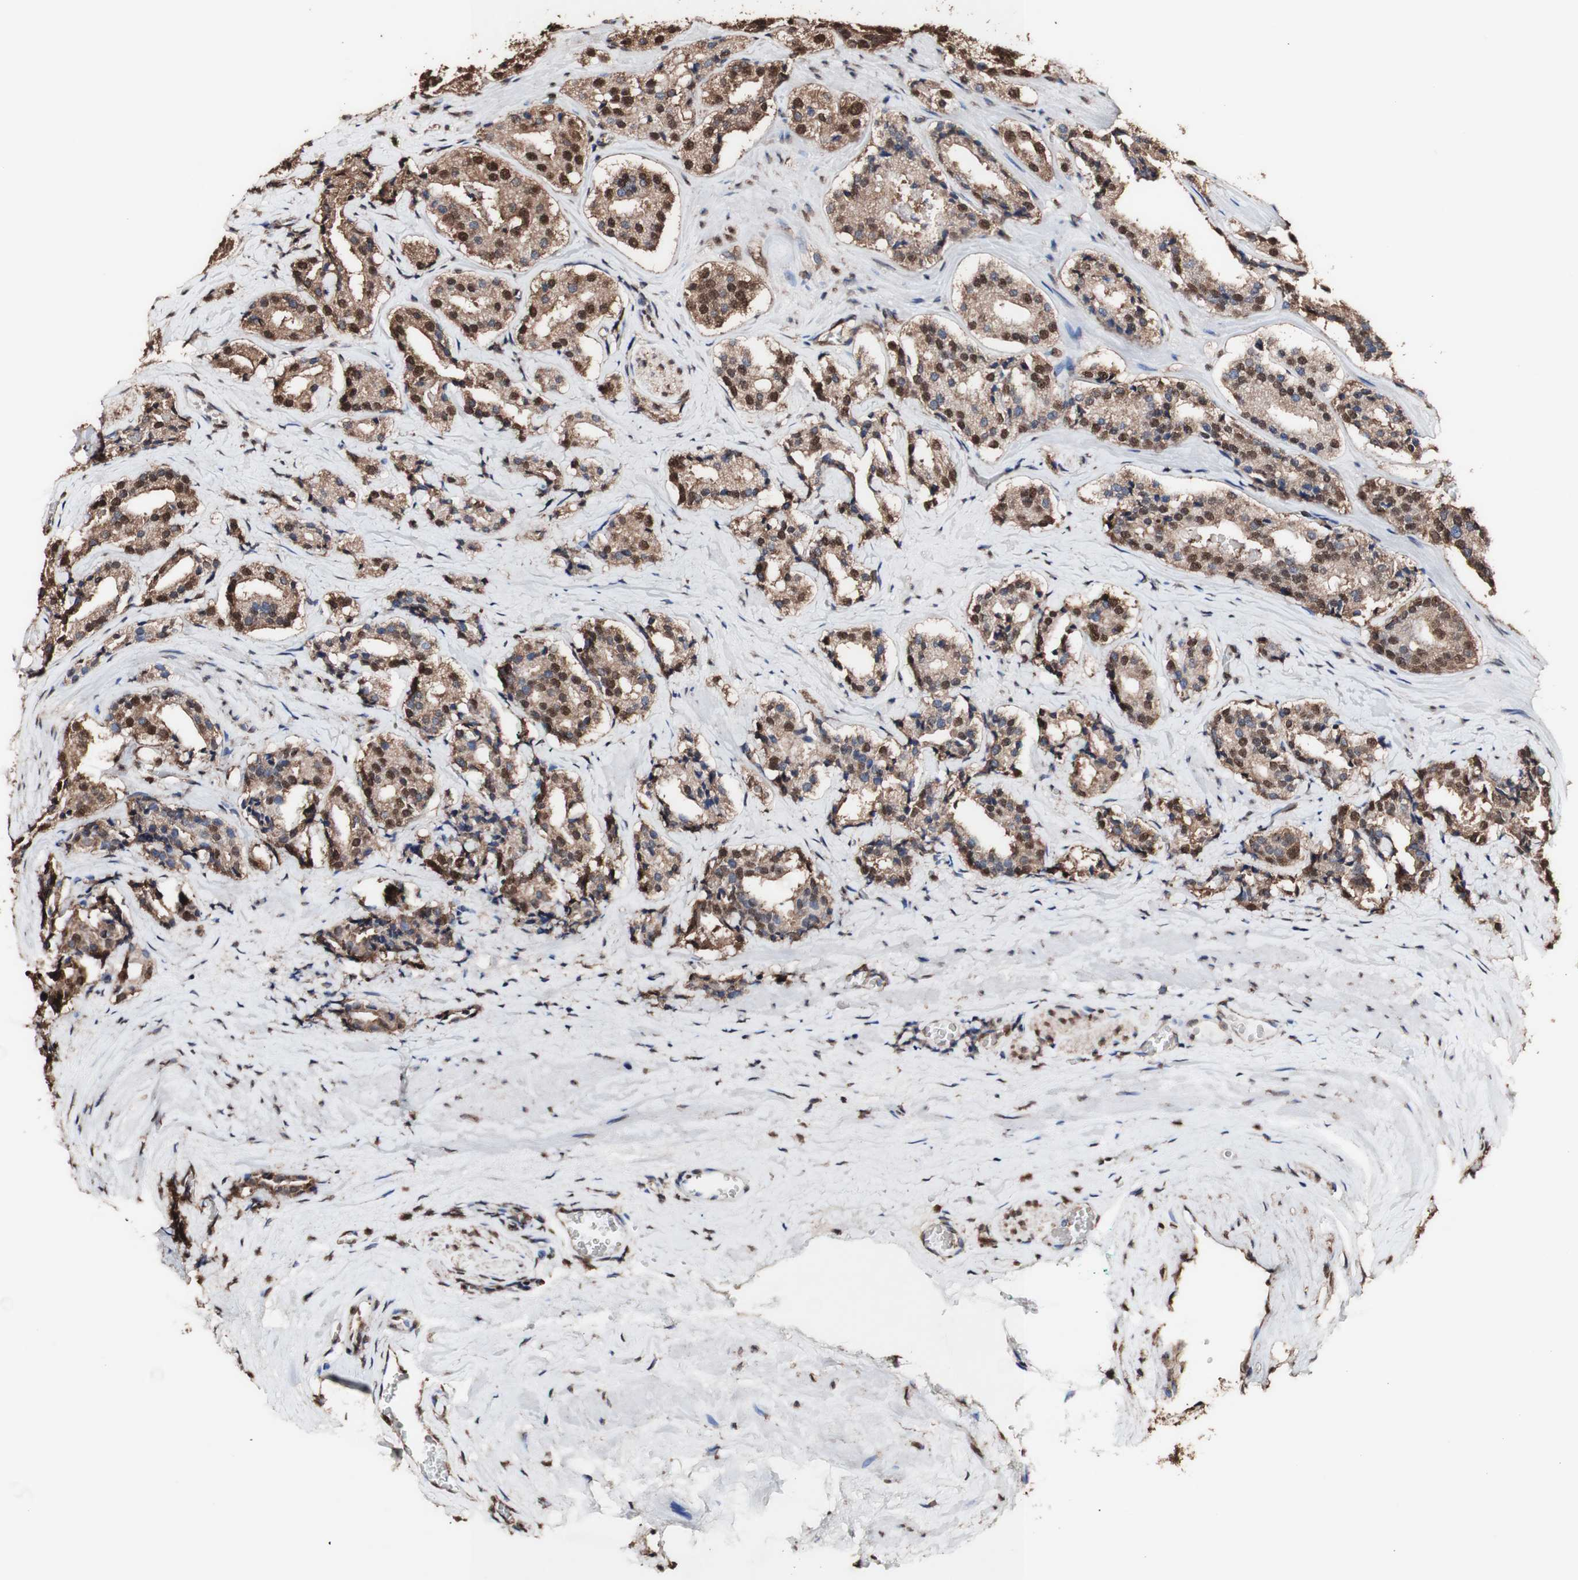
{"staining": {"intensity": "strong", "quantity": "25%-75%", "location": "cytoplasmic/membranous,nuclear"}, "tissue": "prostate cancer", "cell_type": "Tumor cells", "image_type": "cancer", "snomed": [{"axis": "morphology", "description": "Adenocarcinoma, High grade"}, {"axis": "topography", "description": "Prostate"}], "caption": "Immunohistochemical staining of human prostate high-grade adenocarcinoma exhibits high levels of strong cytoplasmic/membranous and nuclear protein staining in approximately 25%-75% of tumor cells.", "gene": "PIDD1", "patient": {"sex": "male", "age": 60}}